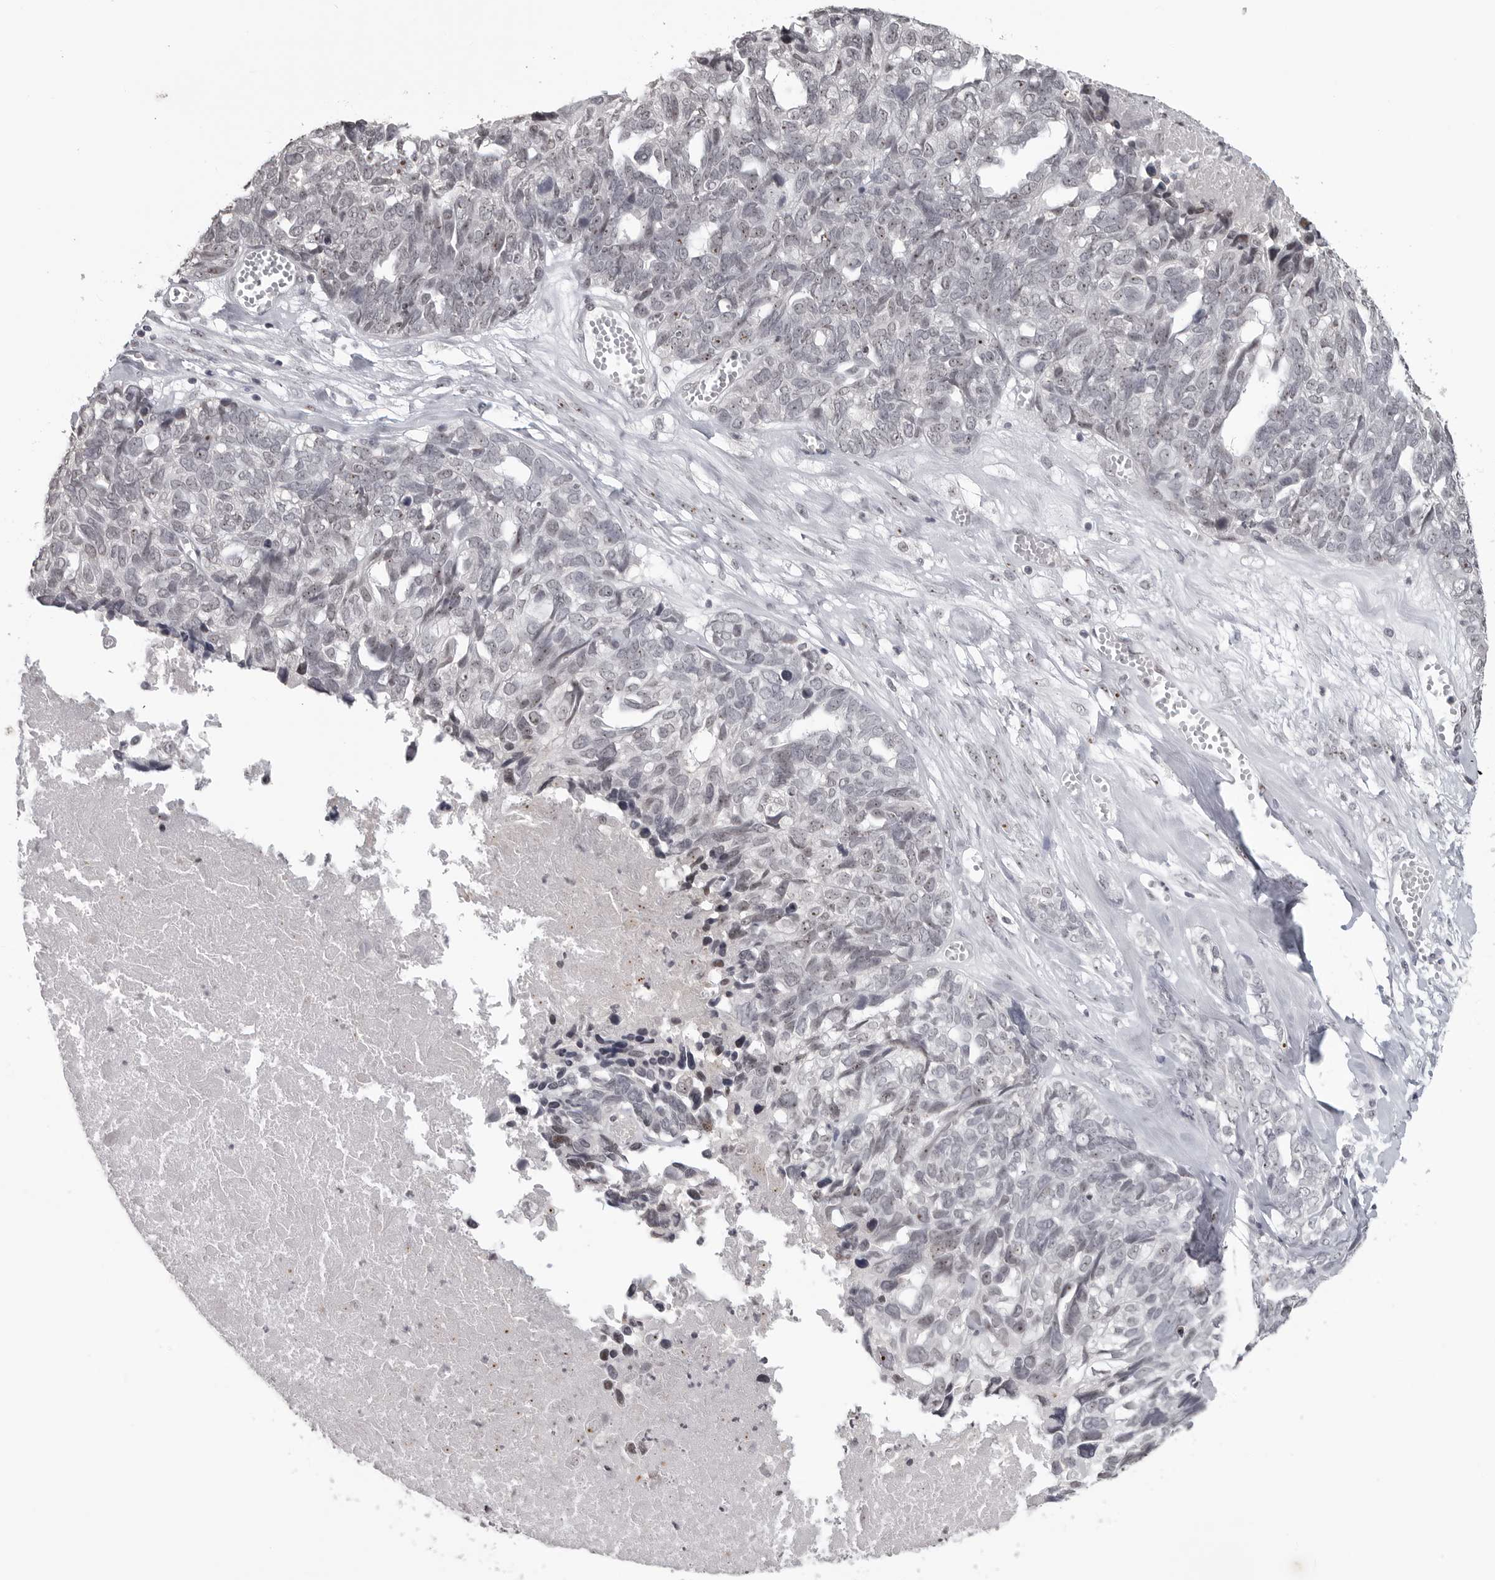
{"staining": {"intensity": "negative", "quantity": "none", "location": "none"}, "tissue": "ovarian cancer", "cell_type": "Tumor cells", "image_type": "cancer", "snomed": [{"axis": "morphology", "description": "Cystadenocarcinoma, serous, NOS"}, {"axis": "topography", "description": "Ovary"}], "caption": "Immunohistochemistry (IHC) image of neoplastic tissue: human serous cystadenocarcinoma (ovarian) stained with DAB (3,3'-diaminobenzidine) exhibits no significant protein staining in tumor cells.", "gene": "DDX54", "patient": {"sex": "female", "age": 79}}